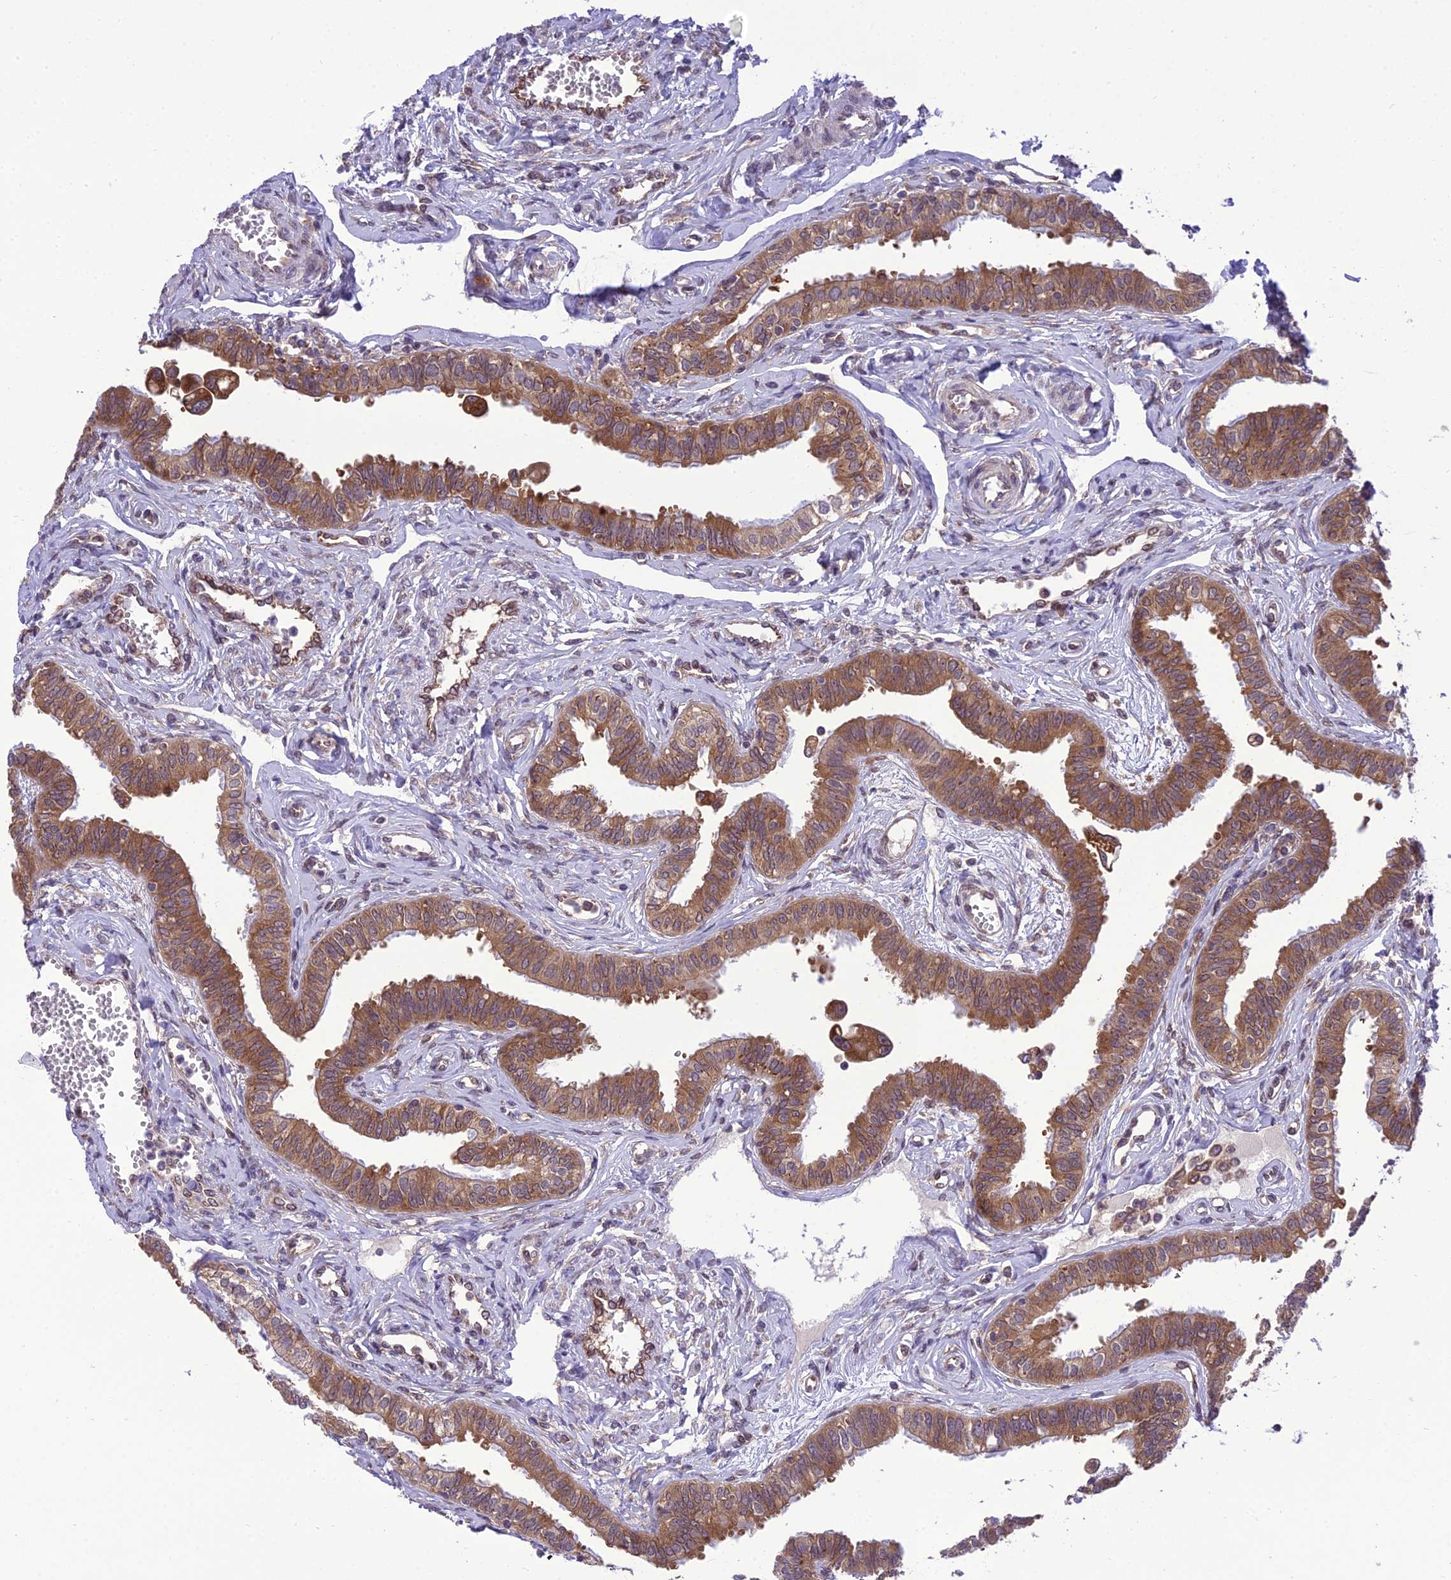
{"staining": {"intensity": "strong", "quantity": ">75%", "location": "cytoplasmic/membranous"}, "tissue": "fallopian tube", "cell_type": "Glandular cells", "image_type": "normal", "snomed": [{"axis": "morphology", "description": "Normal tissue, NOS"}, {"axis": "morphology", "description": "Carcinoma, NOS"}, {"axis": "topography", "description": "Fallopian tube"}, {"axis": "topography", "description": "Ovary"}], "caption": "Immunohistochemical staining of benign fallopian tube demonstrates >75% levels of strong cytoplasmic/membranous protein staining in about >75% of glandular cells.", "gene": "DHCR7", "patient": {"sex": "female", "age": 59}}